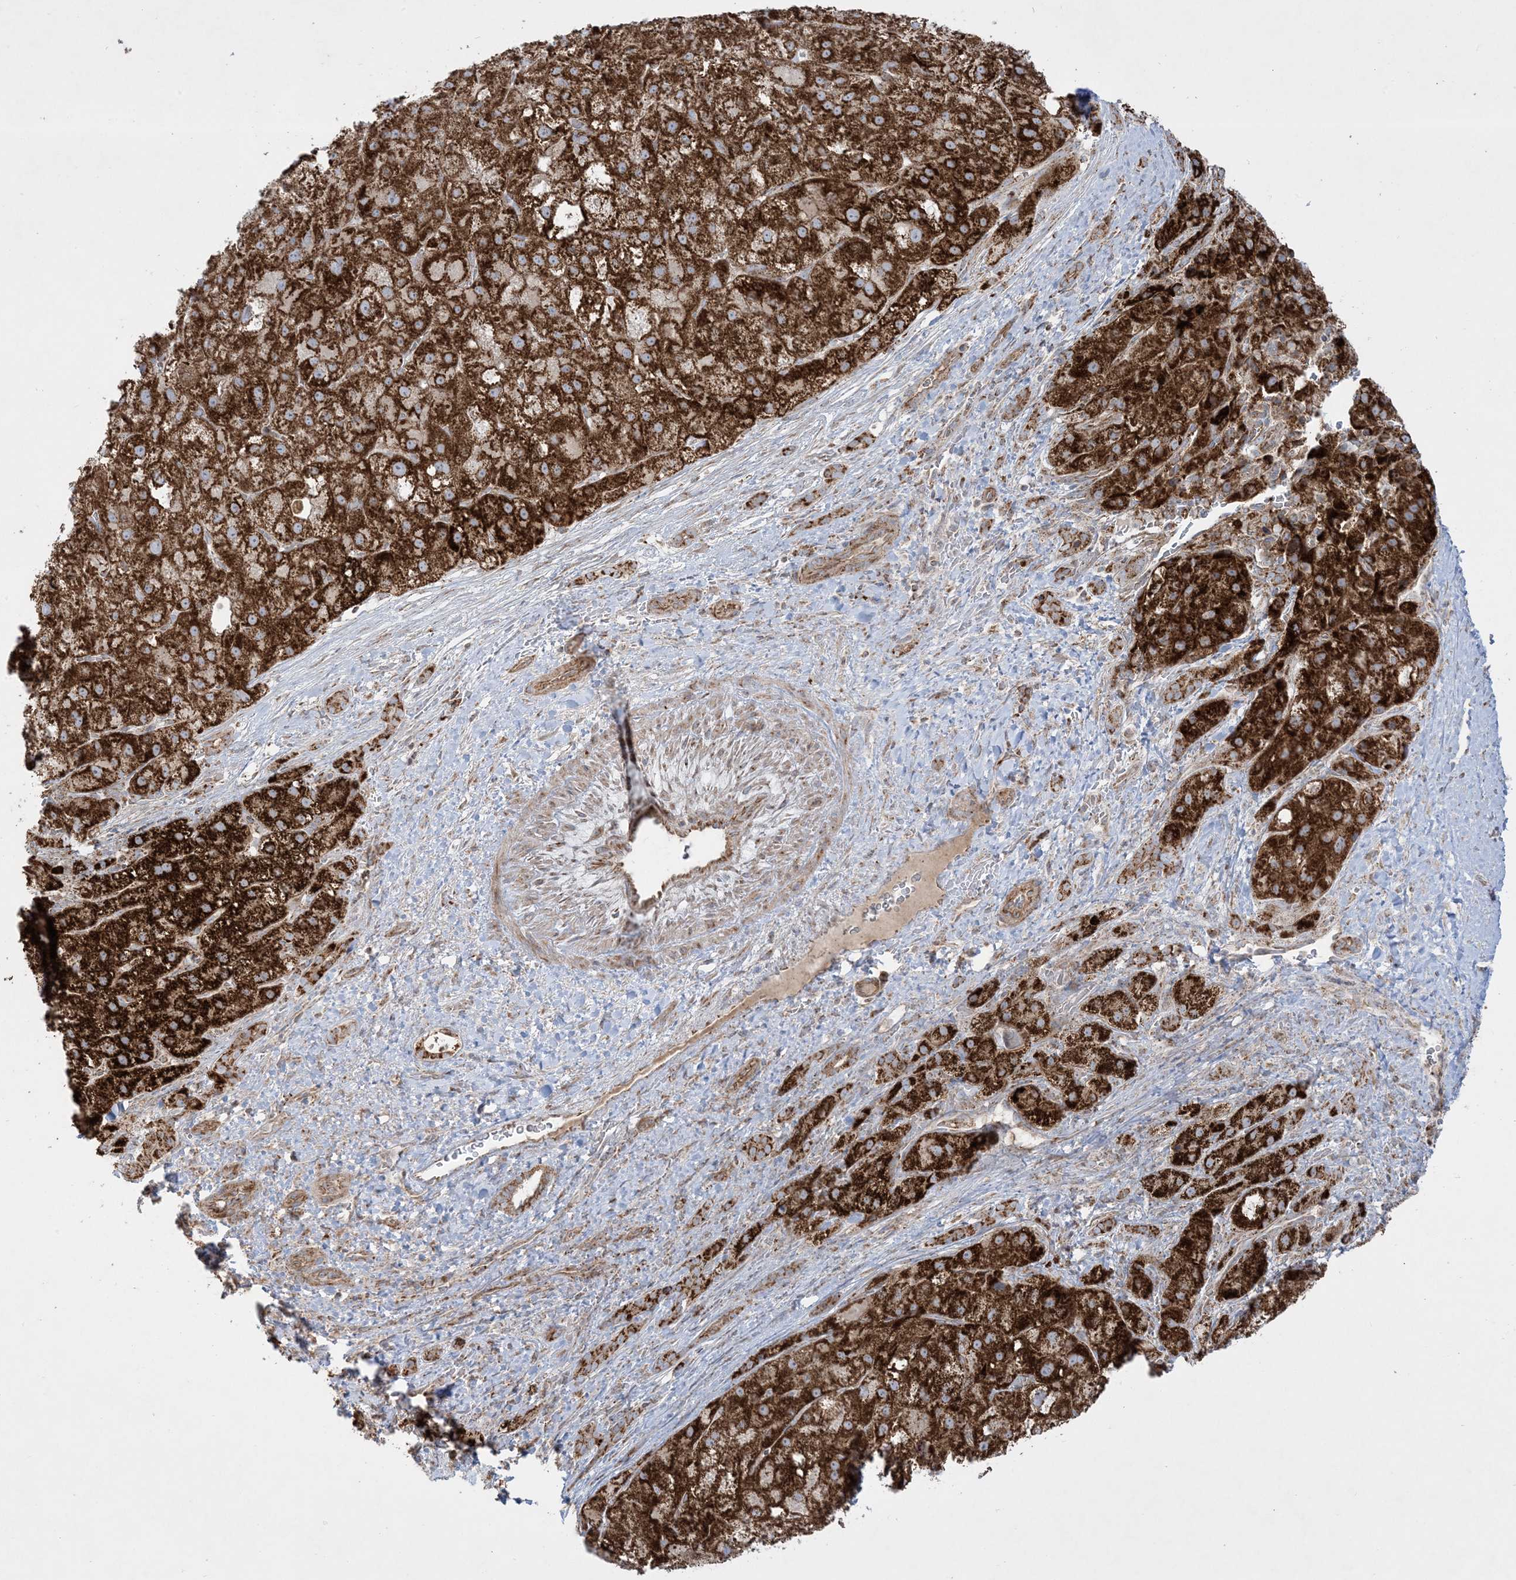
{"staining": {"intensity": "strong", "quantity": ">75%", "location": "cytoplasmic/membranous"}, "tissue": "liver cancer", "cell_type": "Tumor cells", "image_type": "cancer", "snomed": [{"axis": "morphology", "description": "Carcinoma, Hepatocellular, NOS"}, {"axis": "topography", "description": "Liver"}], "caption": "DAB immunohistochemical staining of human liver hepatocellular carcinoma reveals strong cytoplasmic/membranous protein staining in approximately >75% of tumor cells.", "gene": "NDUFAF3", "patient": {"sex": "male", "age": 57}}